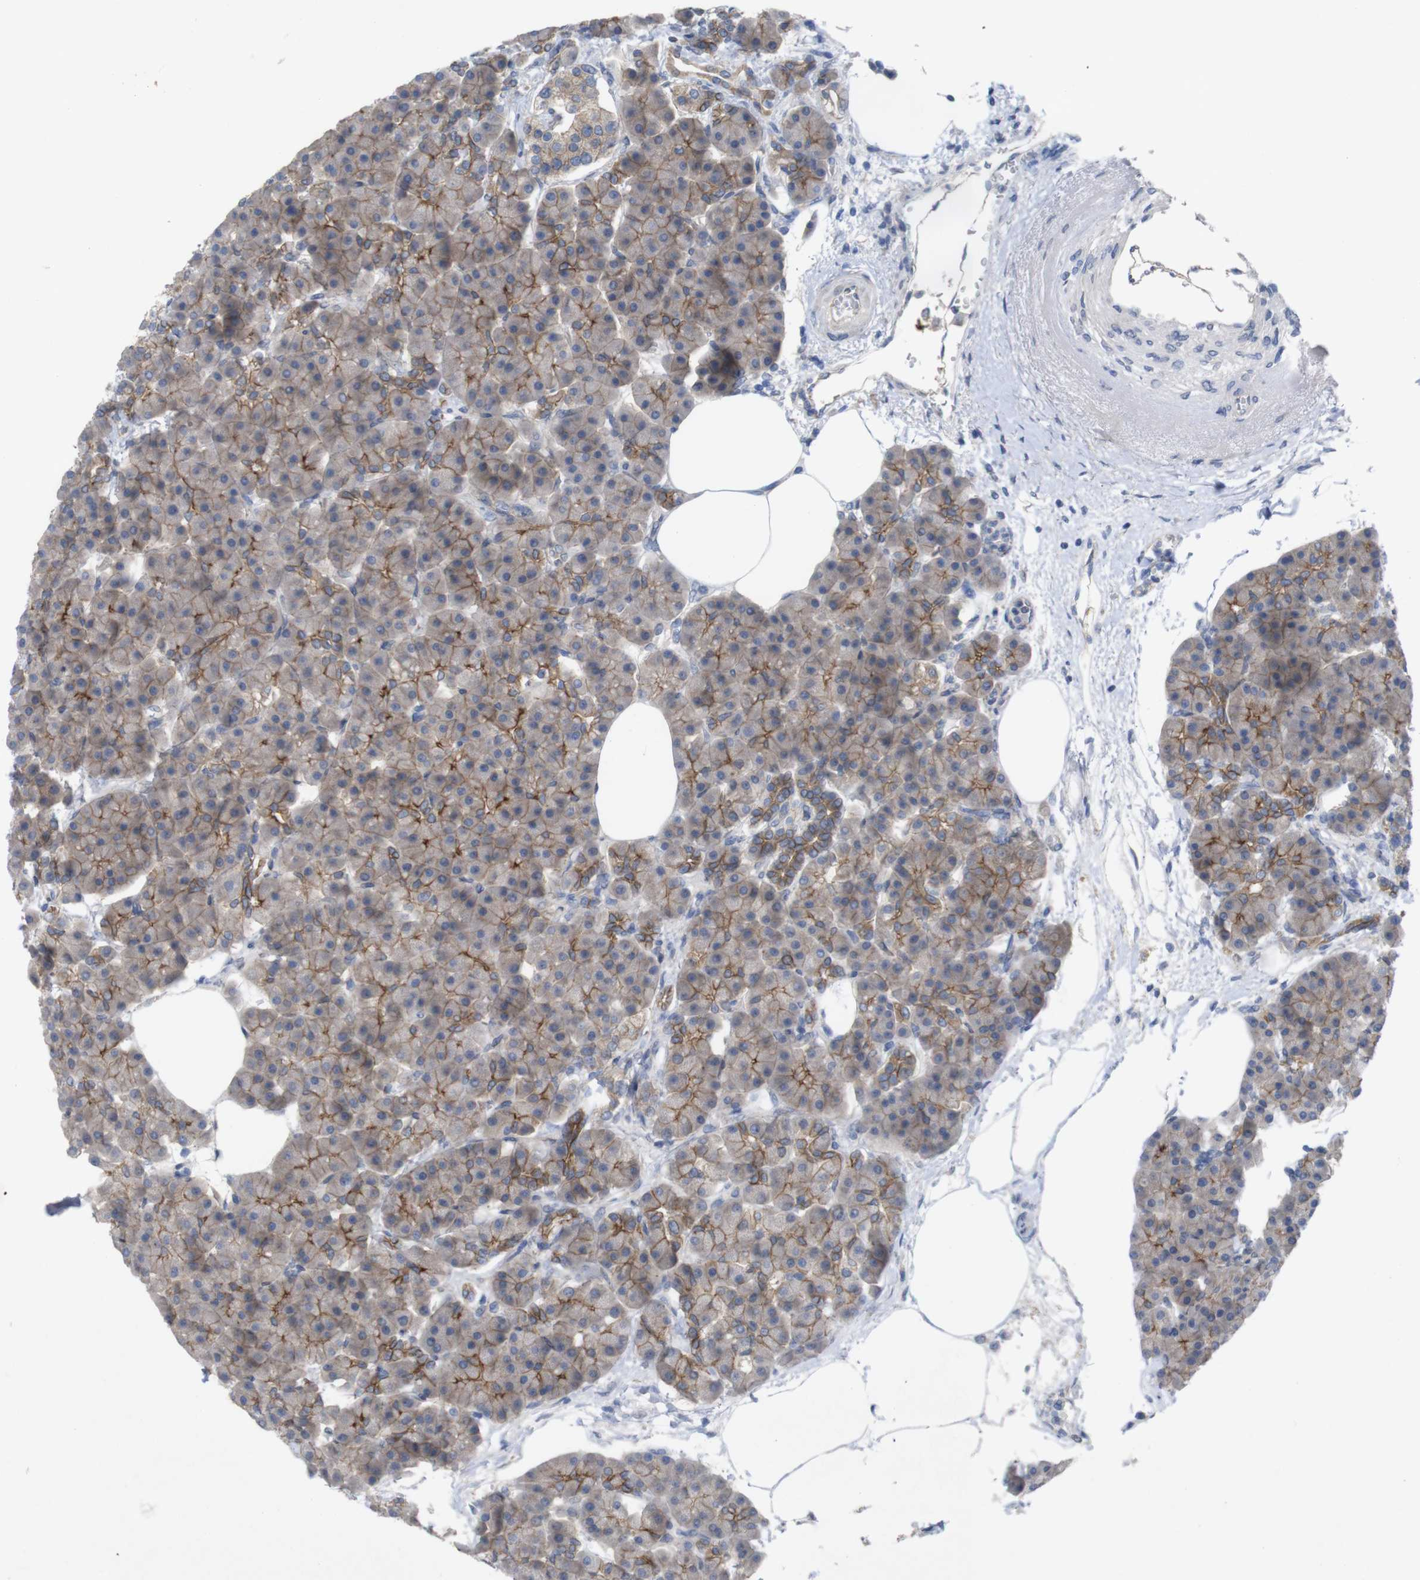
{"staining": {"intensity": "moderate", "quantity": ">75%", "location": "cytoplasmic/membranous"}, "tissue": "pancreas", "cell_type": "Exocrine glandular cells", "image_type": "normal", "snomed": [{"axis": "morphology", "description": "Normal tissue, NOS"}, {"axis": "topography", "description": "Pancreas"}], "caption": "Immunohistochemical staining of benign human pancreas reveals moderate cytoplasmic/membranous protein positivity in about >75% of exocrine glandular cells.", "gene": "KIDINS220", "patient": {"sex": "female", "age": 70}}